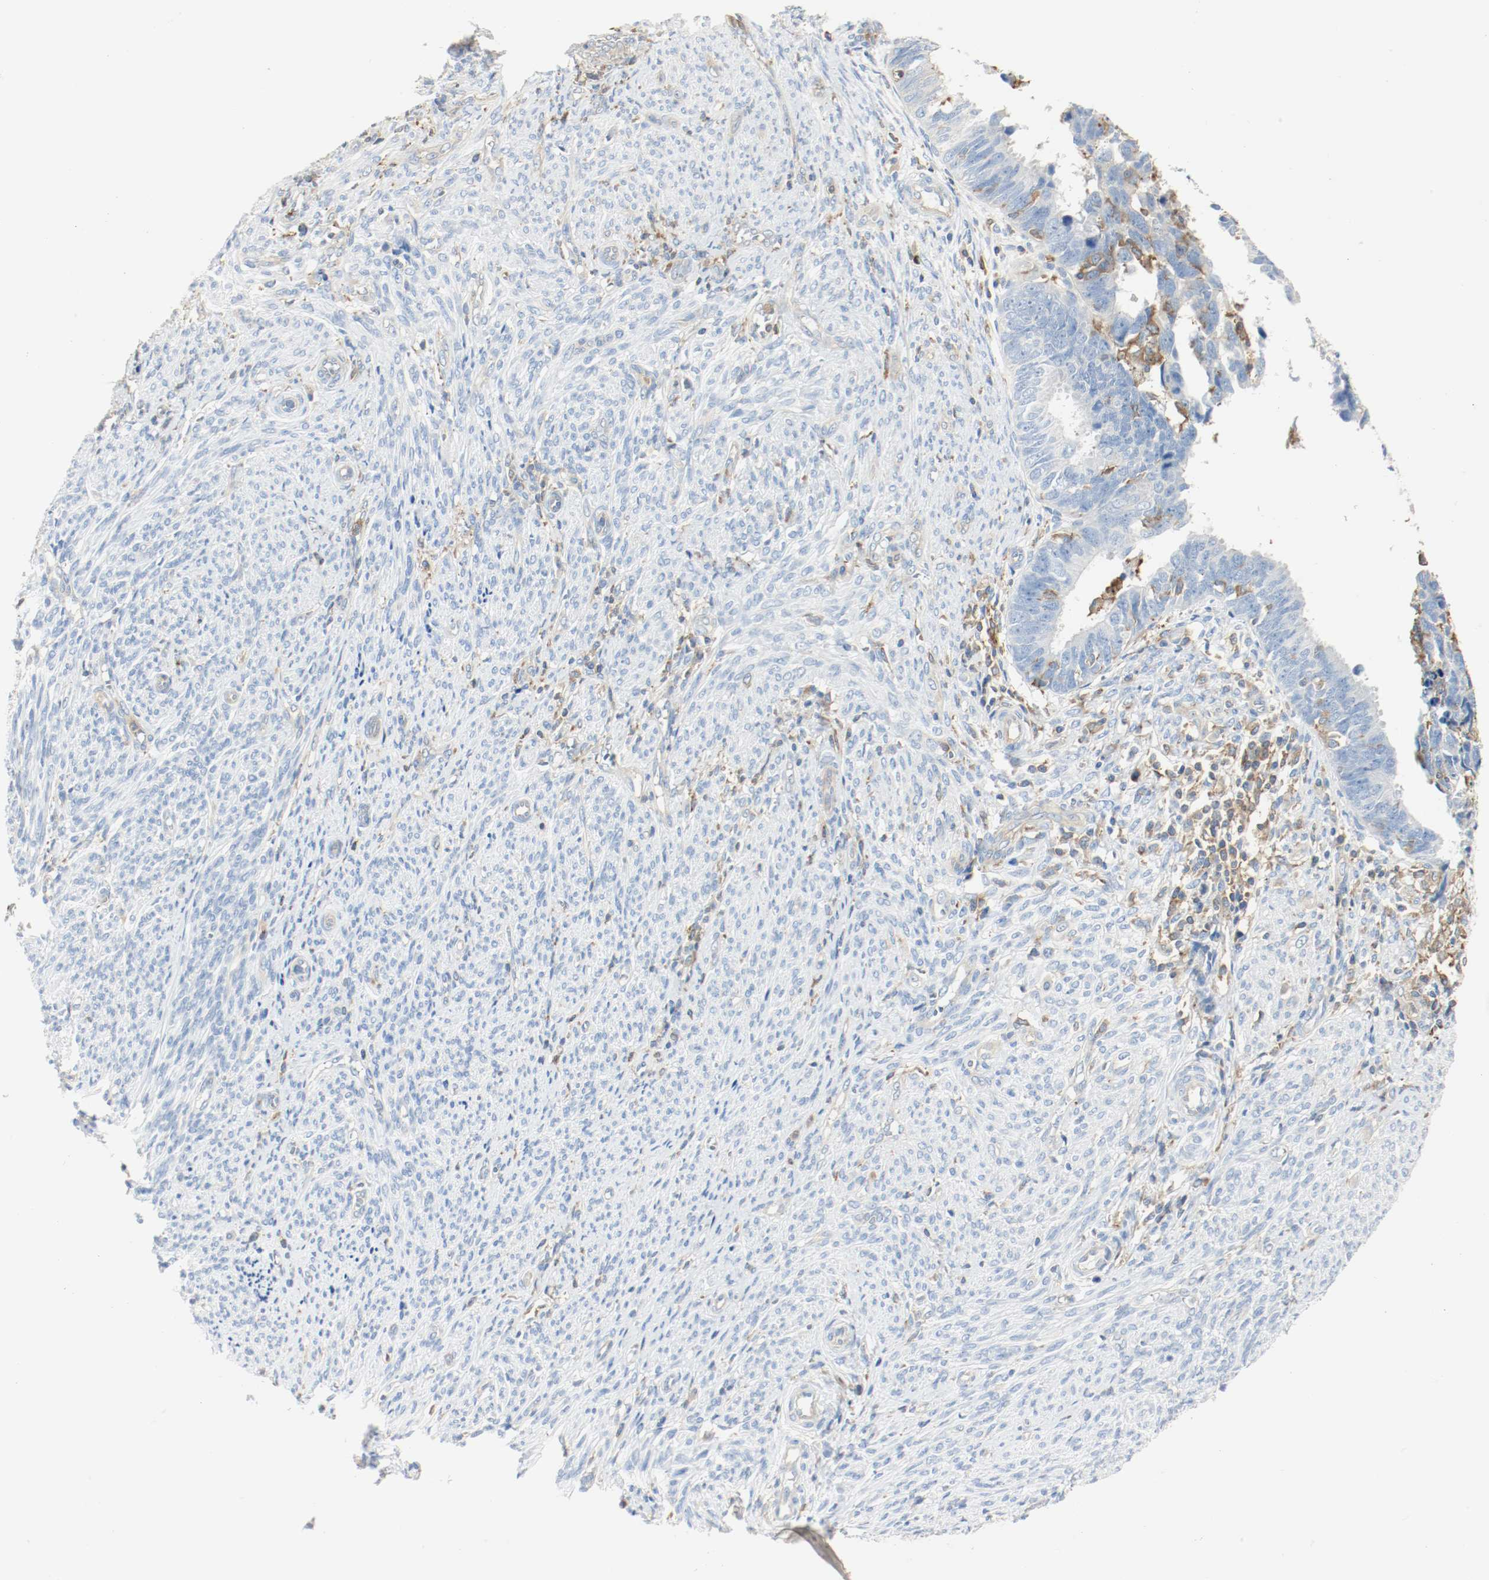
{"staining": {"intensity": "negative", "quantity": "none", "location": "none"}, "tissue": "endometrial cancer", "cell_type": "Tumor cells", "image_type": "cancer", "snomed": [{"axis": "morphology", "description": "Adenocarcinoma, NOS"}, {"axis": "topography", "description": "Endometrium"}], "caption": "Immunohistochemical staining of human endometrial cancer reveals no significant staining in tumor cells.", "gene": "ARPC1B", "patient": {"sex": "female", "age": 75}}